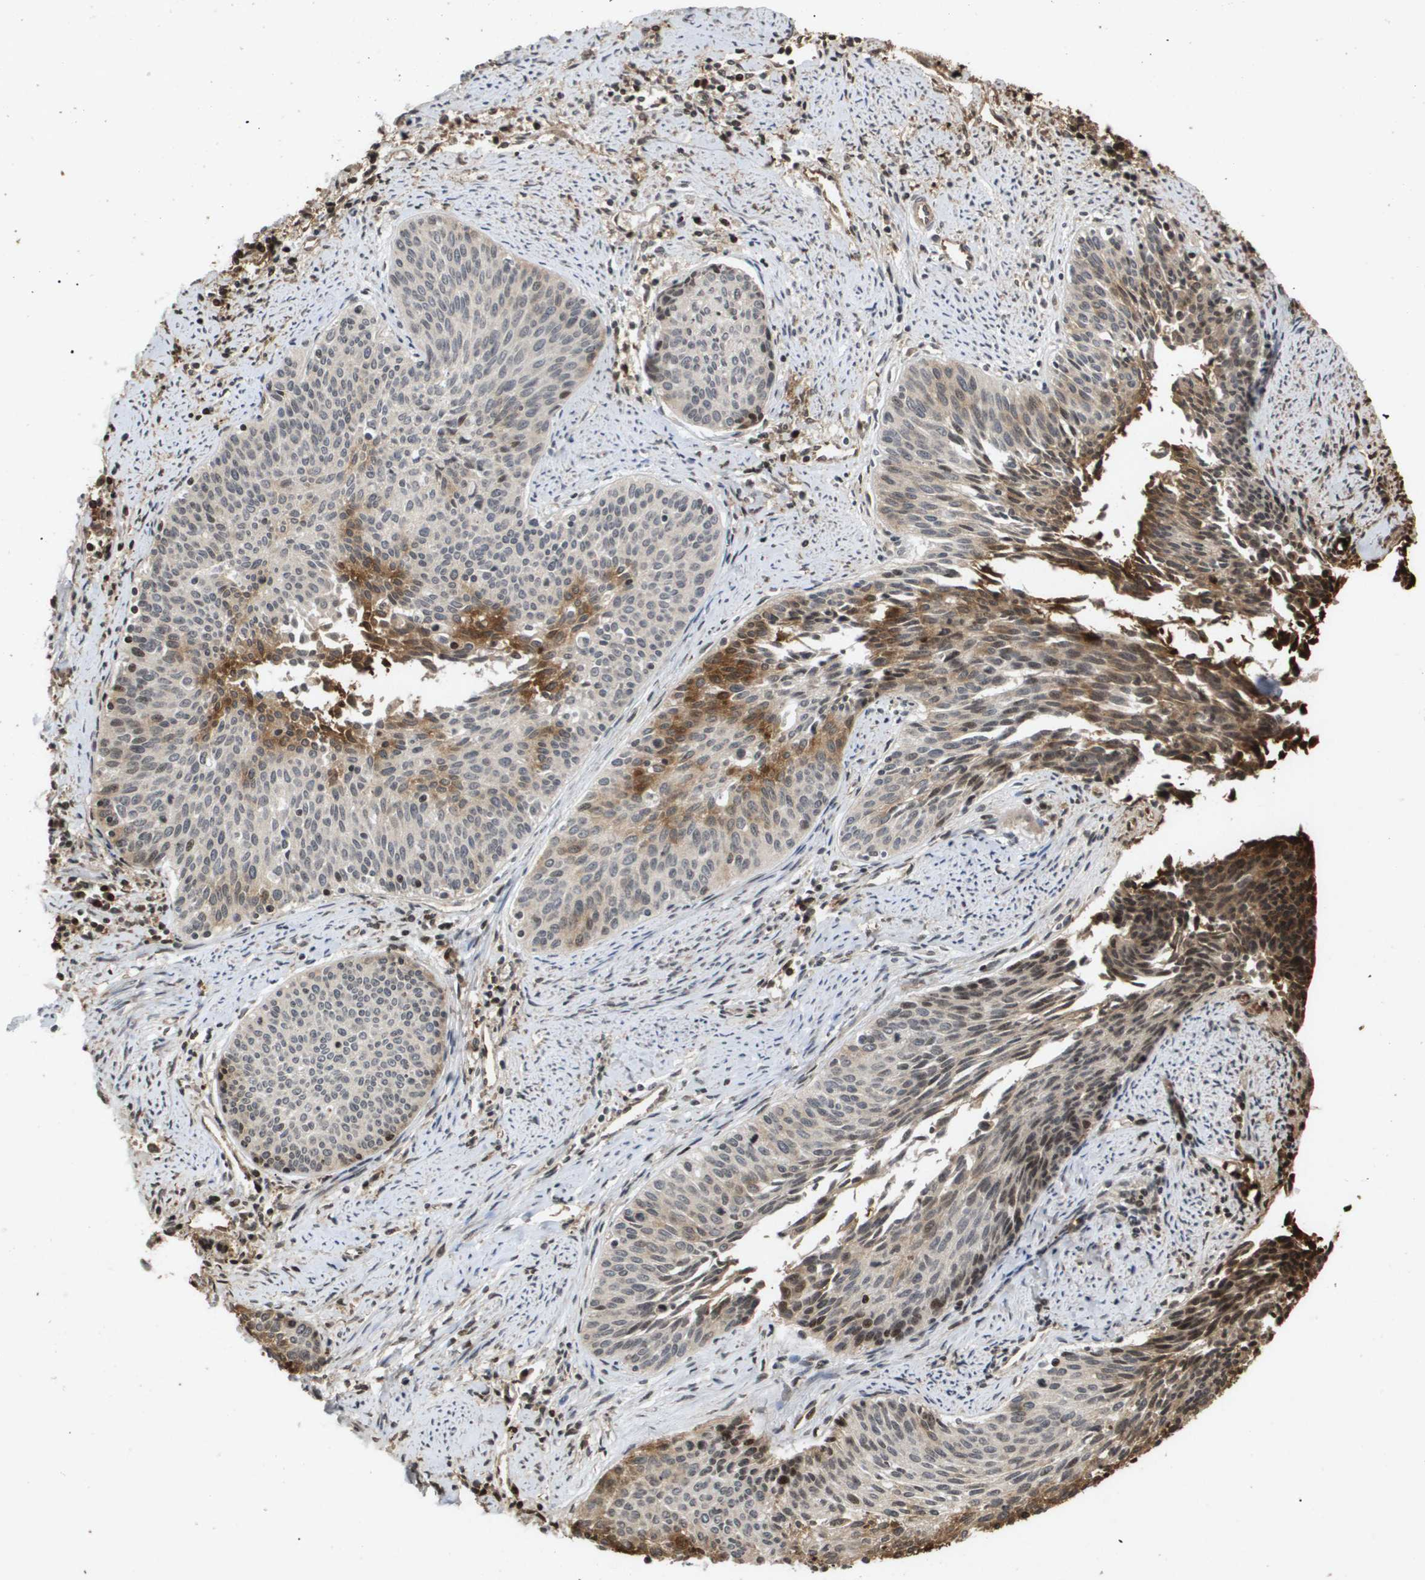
{"staining": {"intensity": "moderate", "quantity": "<25%", "location": "cytoplasmic/membranous,nuclear"}, "tissue": "cervical cancer", "cell_type": "Tumor cells", "image_type": "cancer", "snomed": [{"axis": "morphology", "description": "Squamous cell carcinoma, NOS"}, {"axis": "topography", "description": "Cervix"}], "caption": "IHC of cervical squamous cell carcinoma shows low levels of moderate cytoplasmic/membranous and nuclear expression in approximately <25% of tumor cells. The protein is stained brown, and the nuclei are stained in blue (DAB IHC with brightfield microscopy, high magnification).", "gene": "HSPA6", "patient": {"sex": "female", "age": 55}}